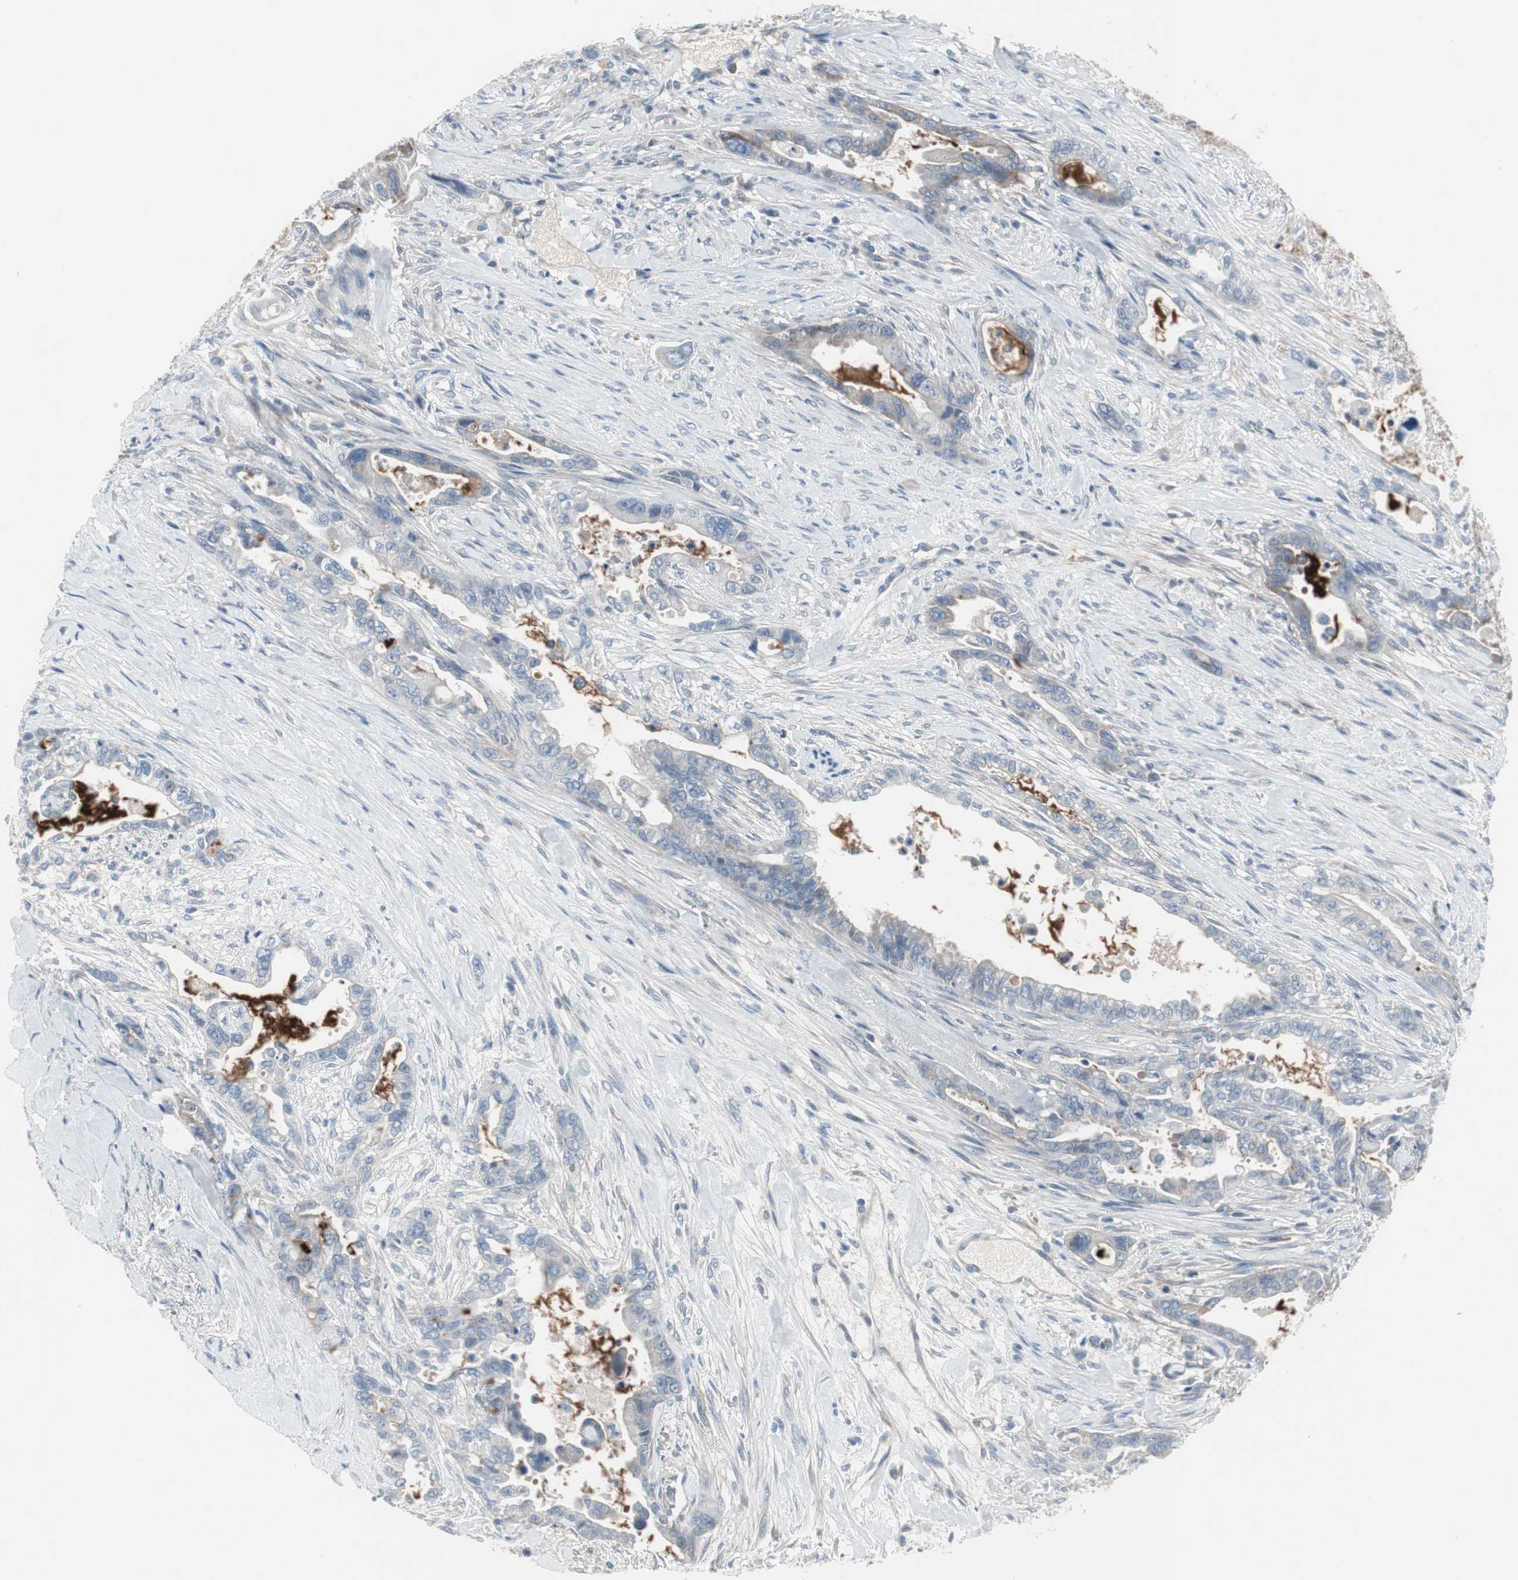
{"staining": {"intensity": "moderate", "quantity": "<25%", "location": "cytoplasmic/membranous"}, "tissue": "pancreatic cancer", "cell_type": "Tumor cells", "image_type": "cancer", "snomed": [{"axis": "morphology", "description": "Adenocarcinoma, NOS"}, {"axis": "topography", "description": "Pancreas"}], "caption": "A brown stain highlights moderate cytoplasmic/membranous staining of a protein in human pancreatic adenocarcinoma tumor cells. Immunohistochemistry stains the protein in brown and the nuclei are stained blue.", "gene": "PIGR", "patient": {"sex": "male", "age": 70}}